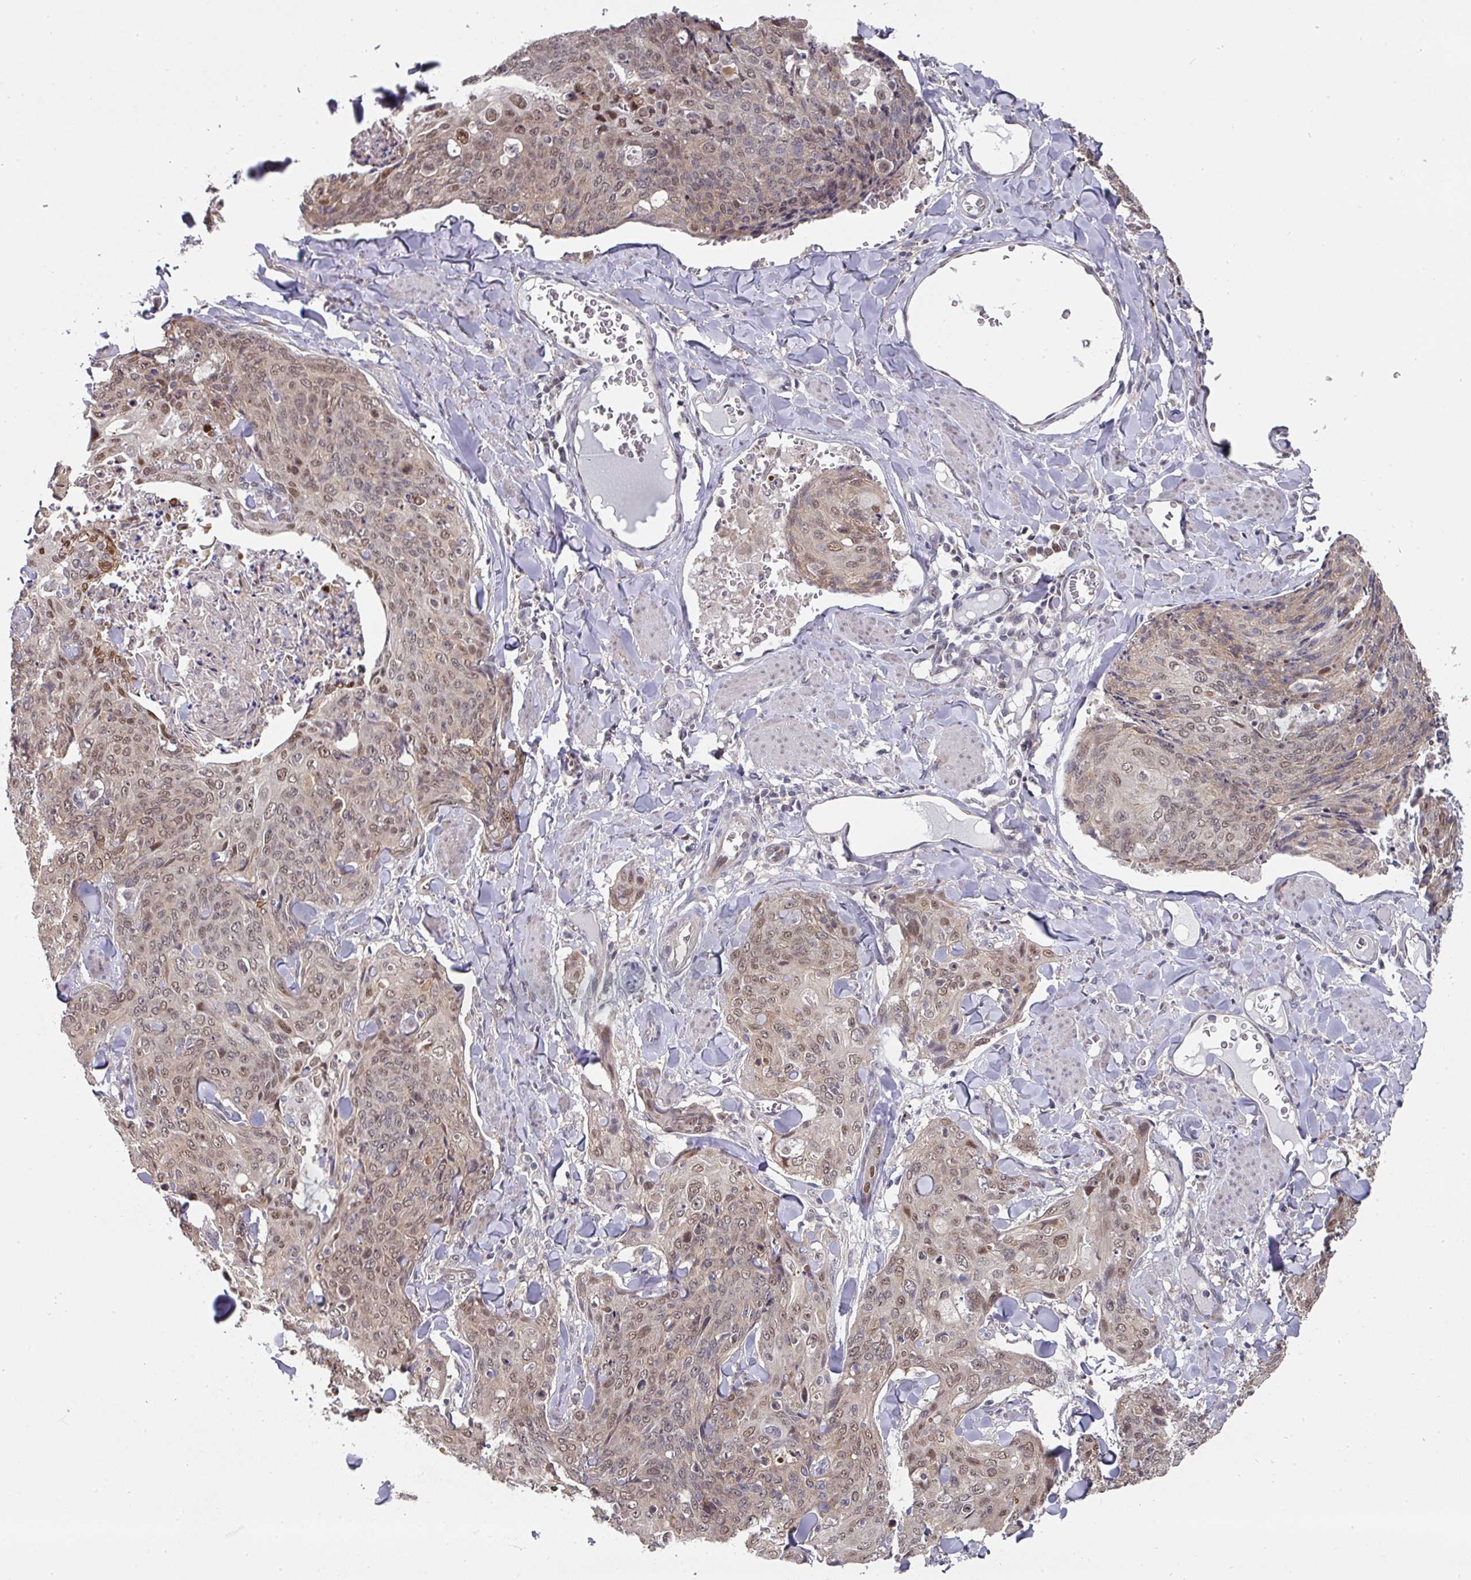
{"staining": {"intensity": "weak", "quantity": ">75%", "location": "nuclear"}, "tissue": "skin cancer", "cell_type": "Tumor cells", "image_type": "cancer", "snomed": [{"axis": "morphology", "description": "Squamous cell carcinoma, NOS"}, {"axis": "topography", "description": "Skin"}, {"axis": "topography", "description": "Vulva"}], "caption": "High-power microscopy captured an immunohistochemistry photomicrograph of skin cancer, revealing weak nuclear expression in about >75% of tumor cells. (Stains: DAB (3,3'-diaminobenzidine) in brown, nuclei in blue, Microscopy: brightfield microscopy at high magnification).", "gene": "C18orf25", "patient": {"sex": "female", "age": 85}}